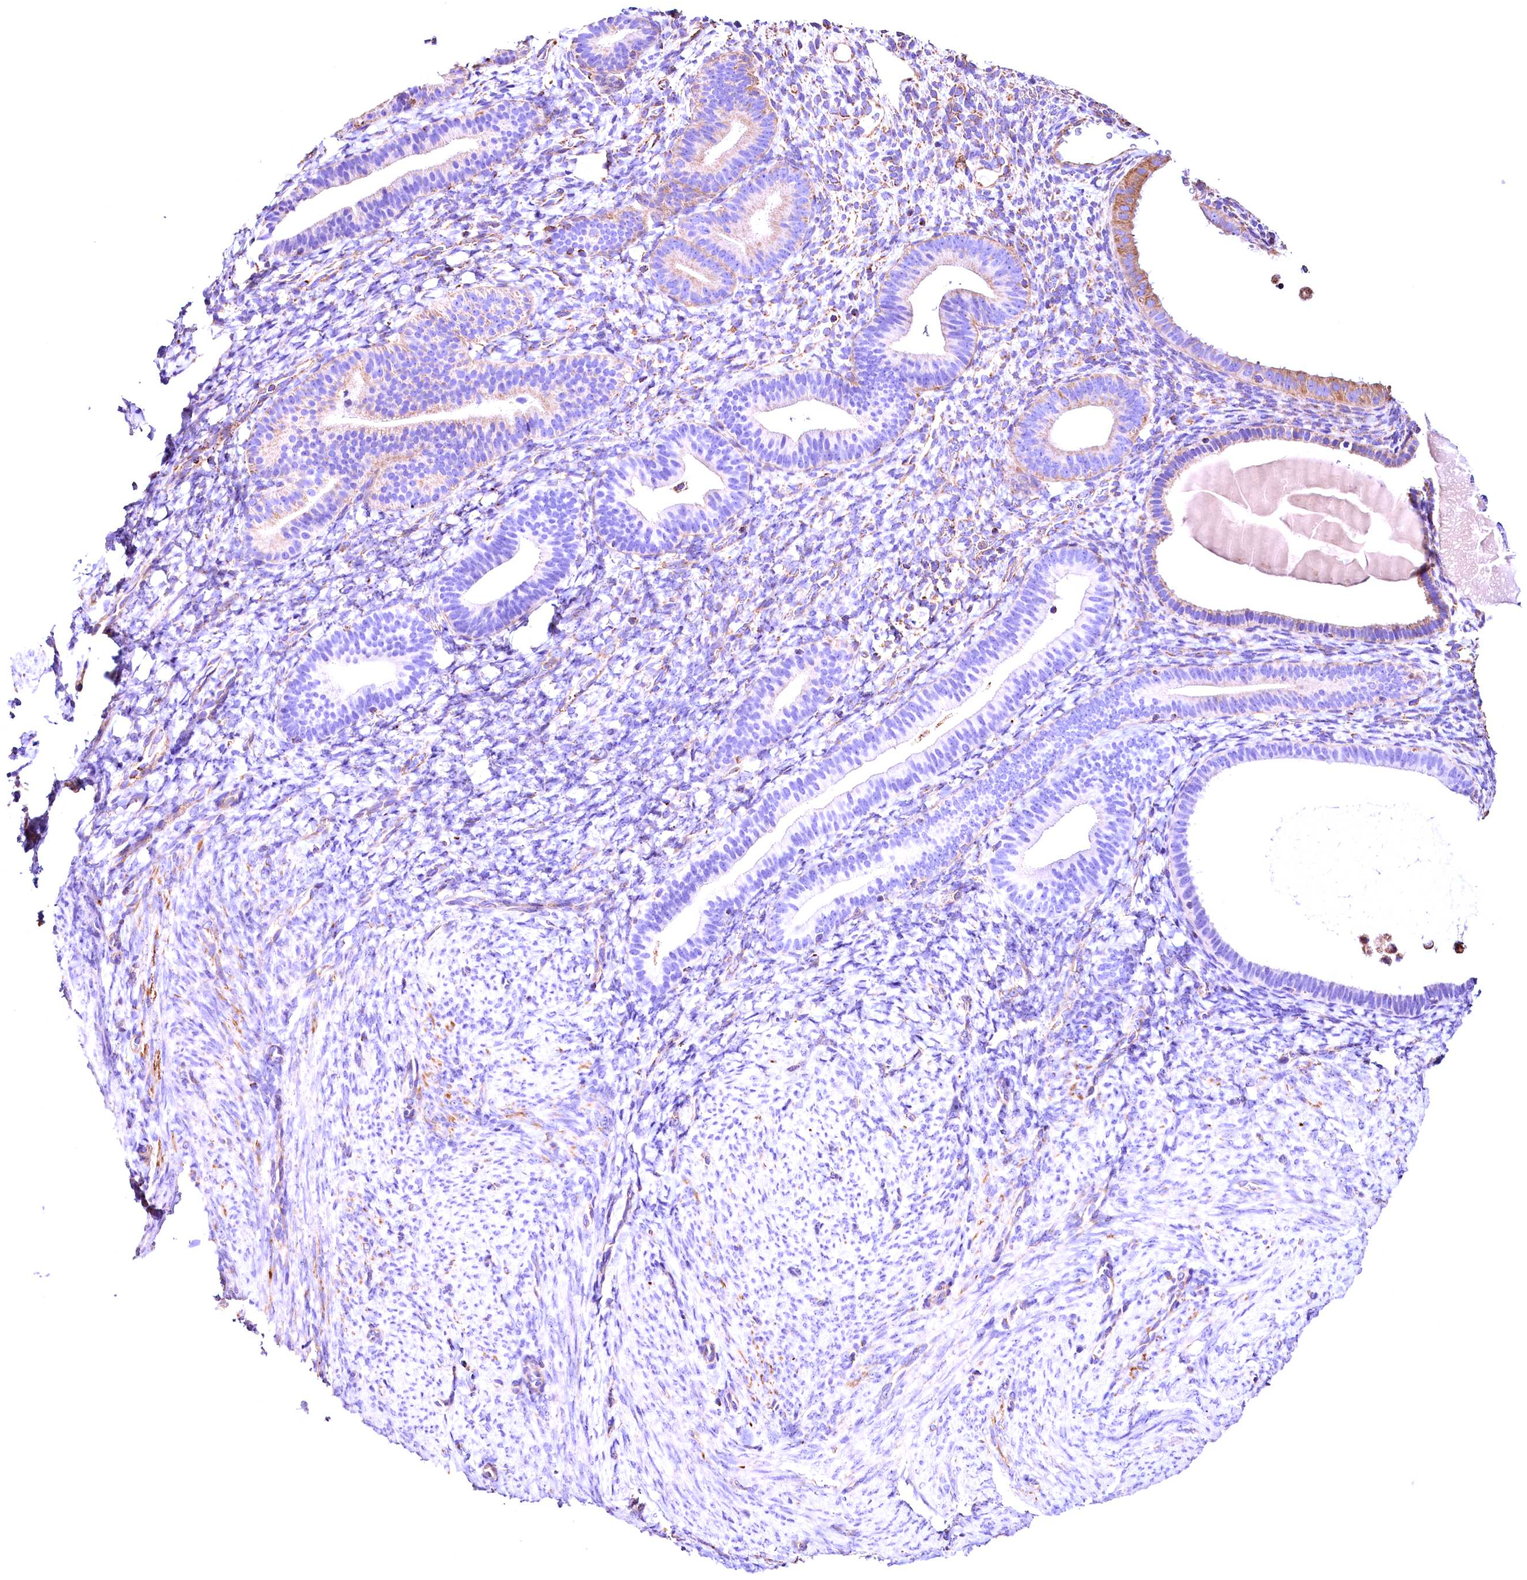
{"staining": {"intensity": "weak", "quantity": "<25%", "location": "cytoplasmic/membranous"}, "tissue": "endometrium", "cell_type": "Cells in endometrial stroma", "image_type": "normal", "snomed": [{"axis": "morphology", "description": "Normal tissue, NOS"}, {"axis": "topography", "description": "Endometrium"}], "caption": "Benign endometrium was stained to show a protein in brown. There is no significant expression in cells in endometrial stroma. Nuclei are stained in blue.", "gene": "ACAA2", "patient": {"sex": "female", "age": 65}}